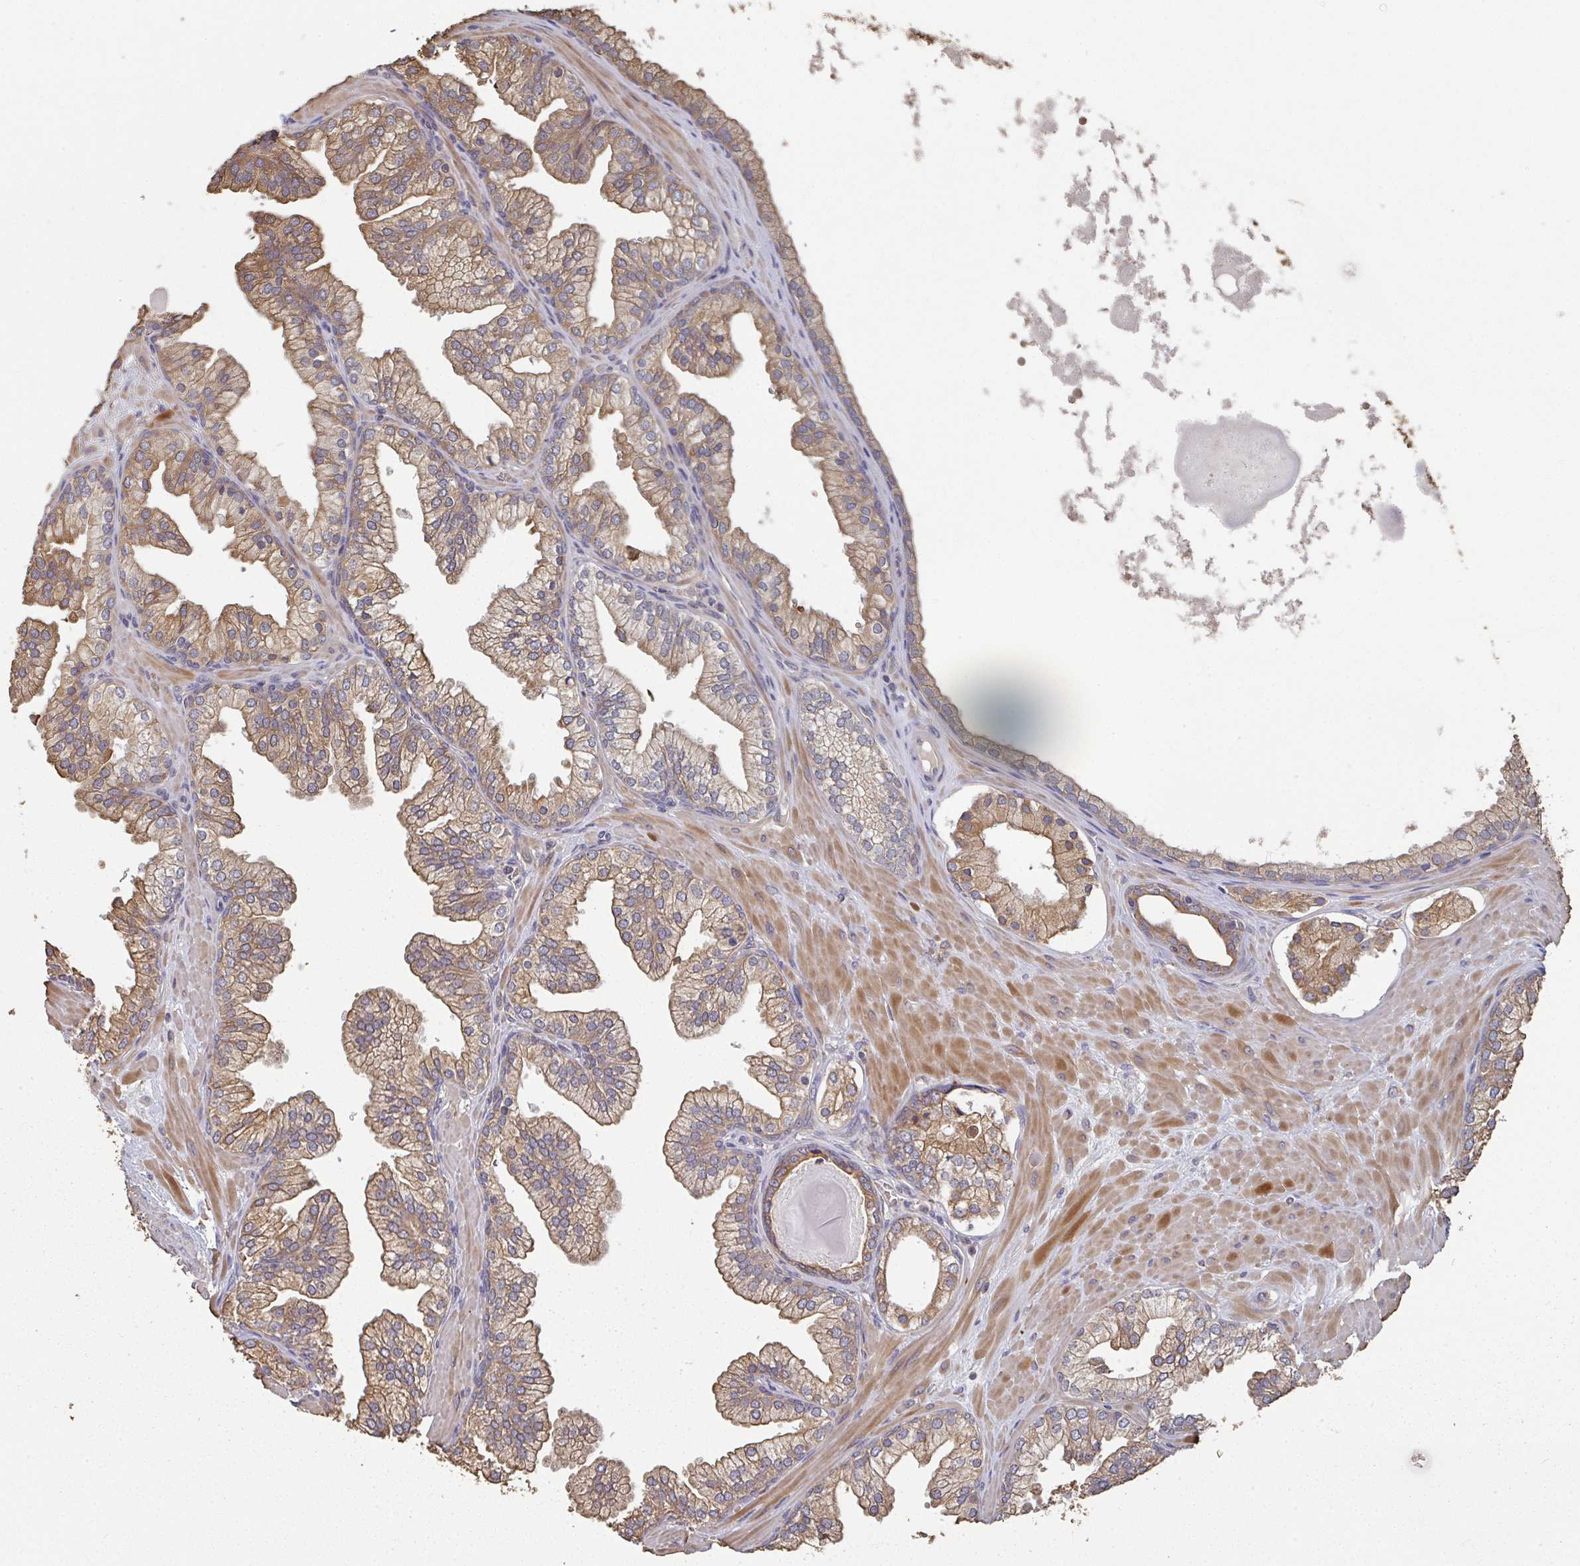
{"staining": {"intensity": "moderate", "quantity": ">75%", "location": "cytoplasmic/membranous"}, "tissue": "prostate", "cell_type": "Glandular cells", "image_type": "normal", "snomed": [{"axis": "morphology", "description": "Normal tissue, NOS"}, {"axis": "topography", "description": "Prostate"}, {"axis": "topography", "description": "Peripheral nerve tissue"}], "caption": "Brown immunohistochemical staining in normal human prostate shows moderate cytoplasmic/membranous staining in approximately >75% of glandular cells.", "gene": "POLG", "patient": {"sex": "male", "age": 61}}